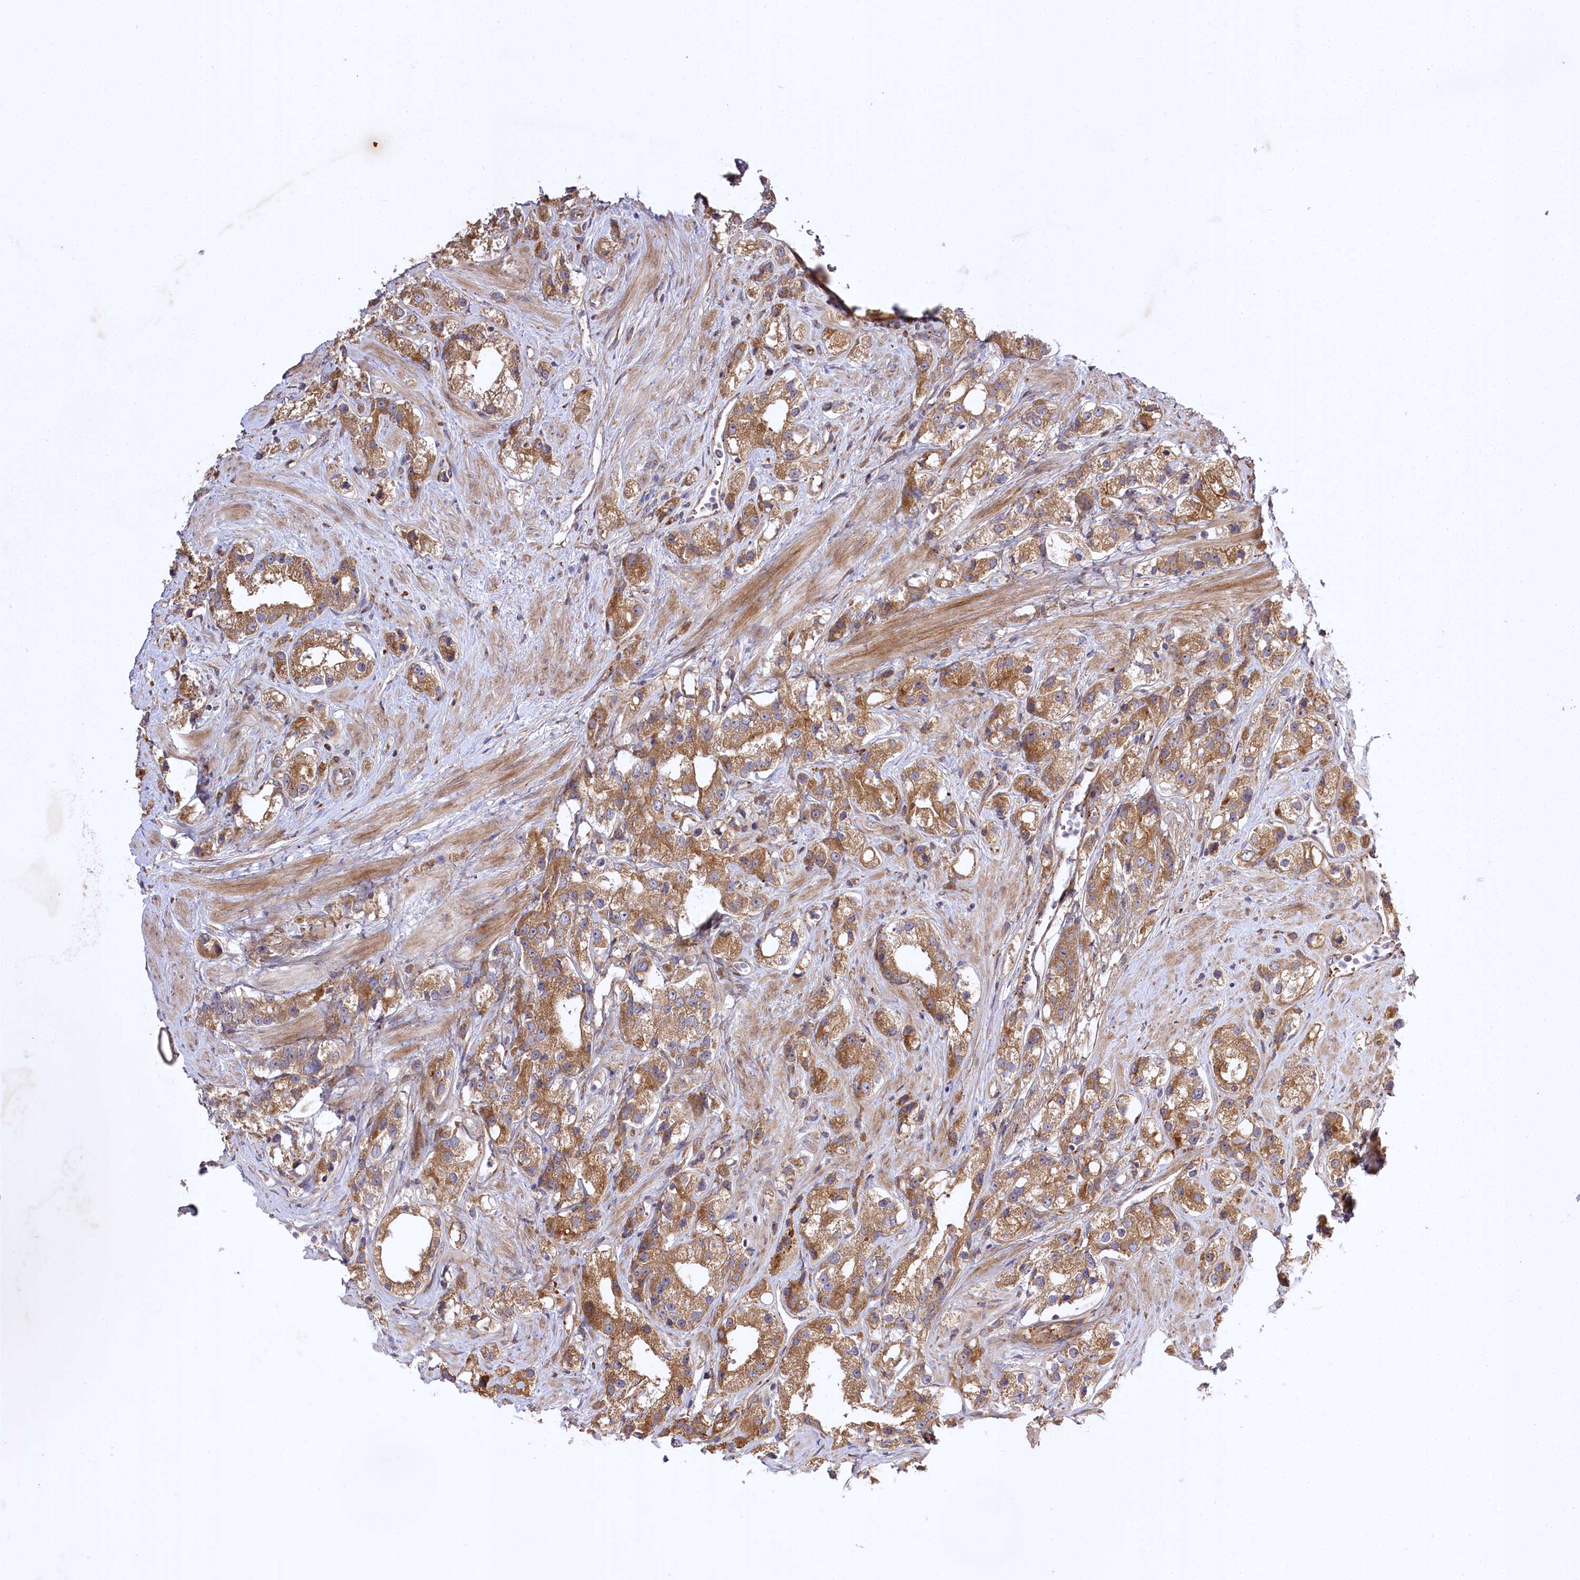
{"staining": {"intensity": "moderate", "quantity": ">75%", "location": "cytoplasmic/membranous"}, "tissue": "prostate cancer", "cell_type": "Tumor cells", "image_type": "cancer", "snomed": [{"axis": "morphology", "description": "Adenocarcinoma, NOS"}, {"axis": "topography", "description": "Prostate"}], "caption": "Protein expression analysis of prostate adenocarcinoma exhibits moderate cytoplasmic/membranous expression in approximately >75% of tumor cells. (Stains: DAB in brown, nuclei in blue, Microscopy: brightfield microscopy at high magnification).", "gene": "TRUB1", "patient": {"sex": "male", "age": 79}}